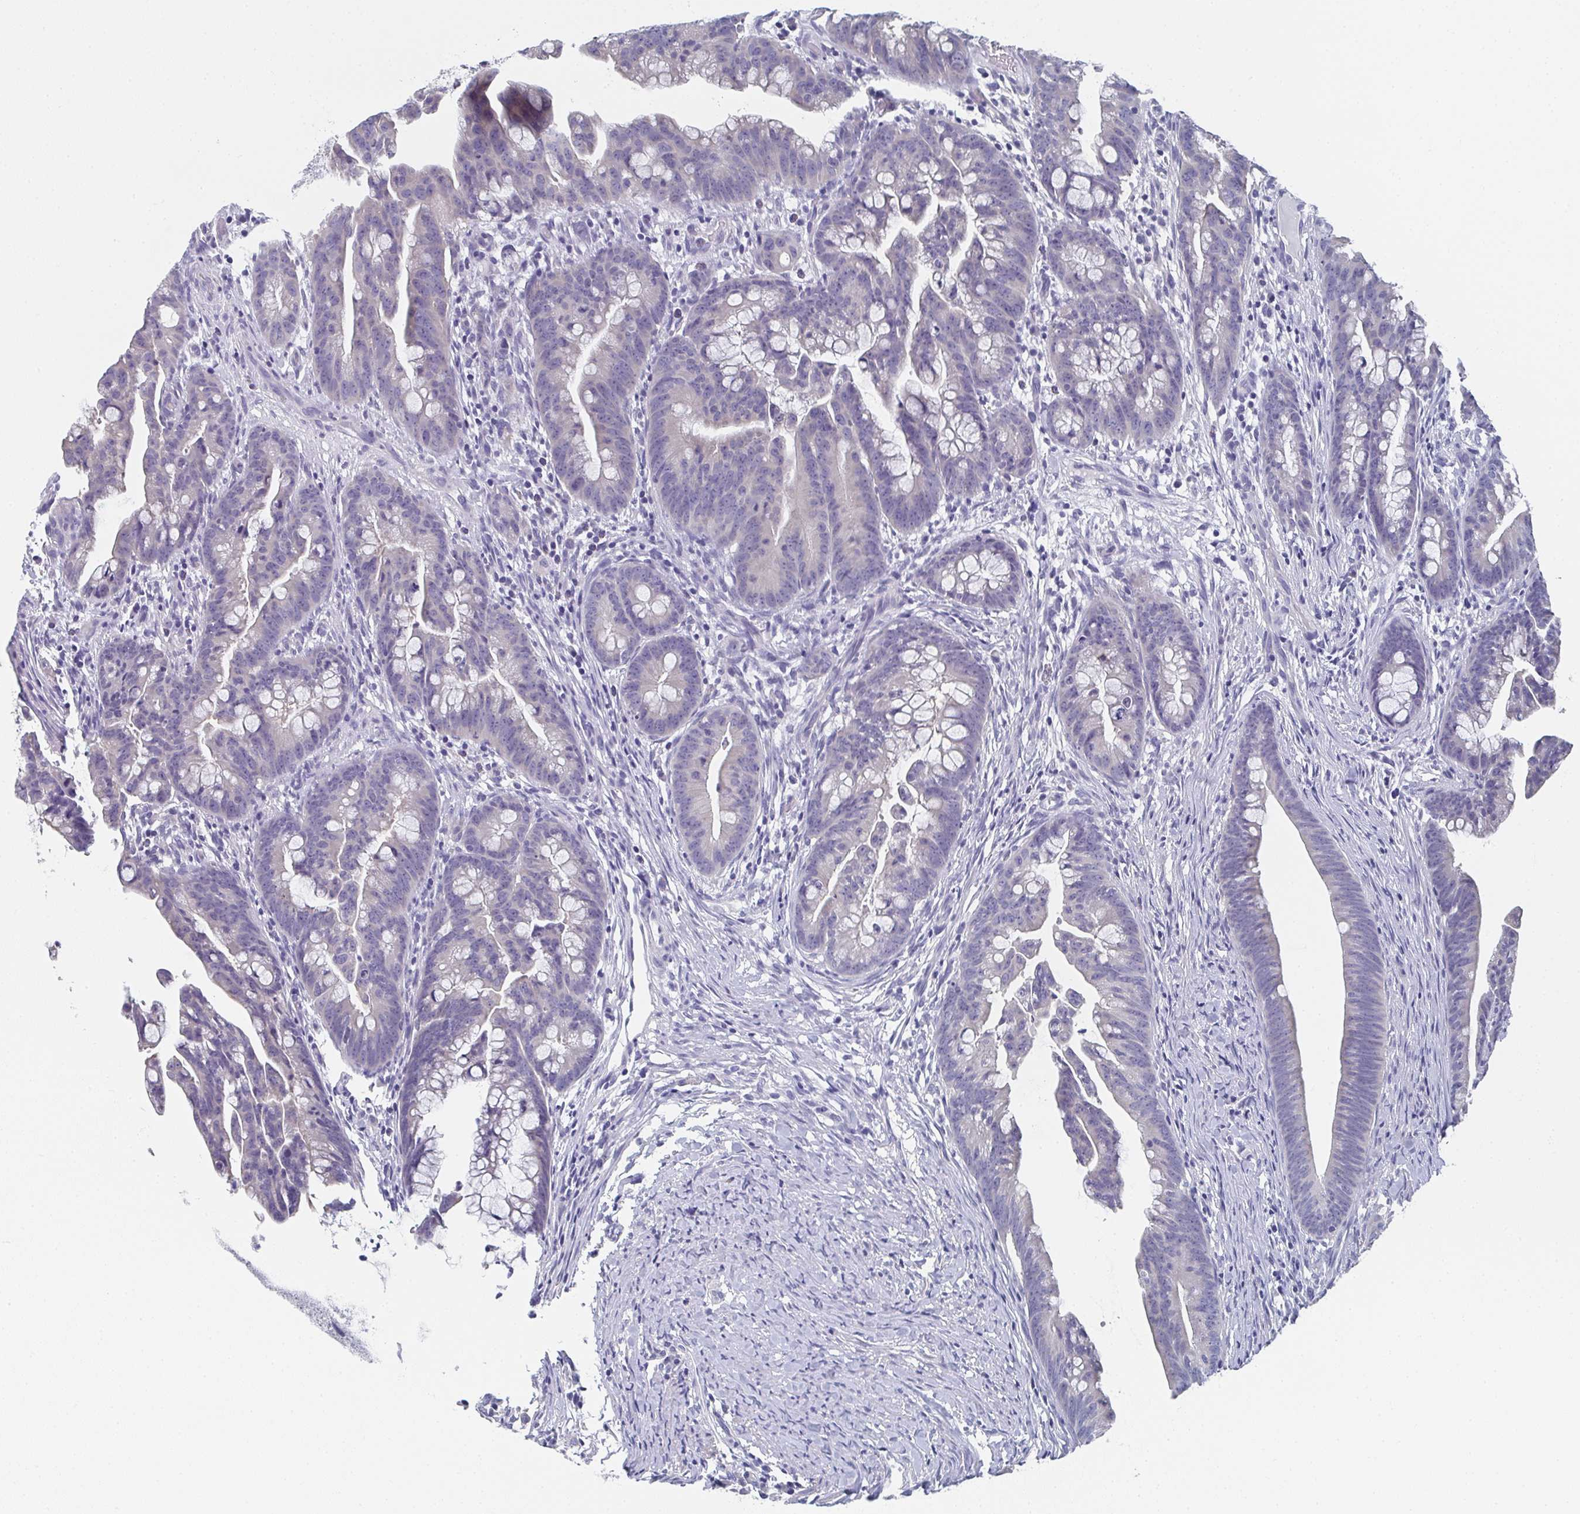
{"staining": {"intensity": "negative", "quantity": "none", "location": "none"}, "tissue": "colorectal cancer", "cell_type": "Tumor cells", "image_type": "cancer", "snomed": [{"axis": "morphology", "description": "Adenocarcinoma, NOS"}, {"axis": "topography", "description": "Colon"}], "caption": "Immunohistochemical staining of colorectal adenocarcinoma demonstrates no significant staining in tumor cells.", "gene": "DYDC2", "patient": {"sex": "male", "age": 62}}